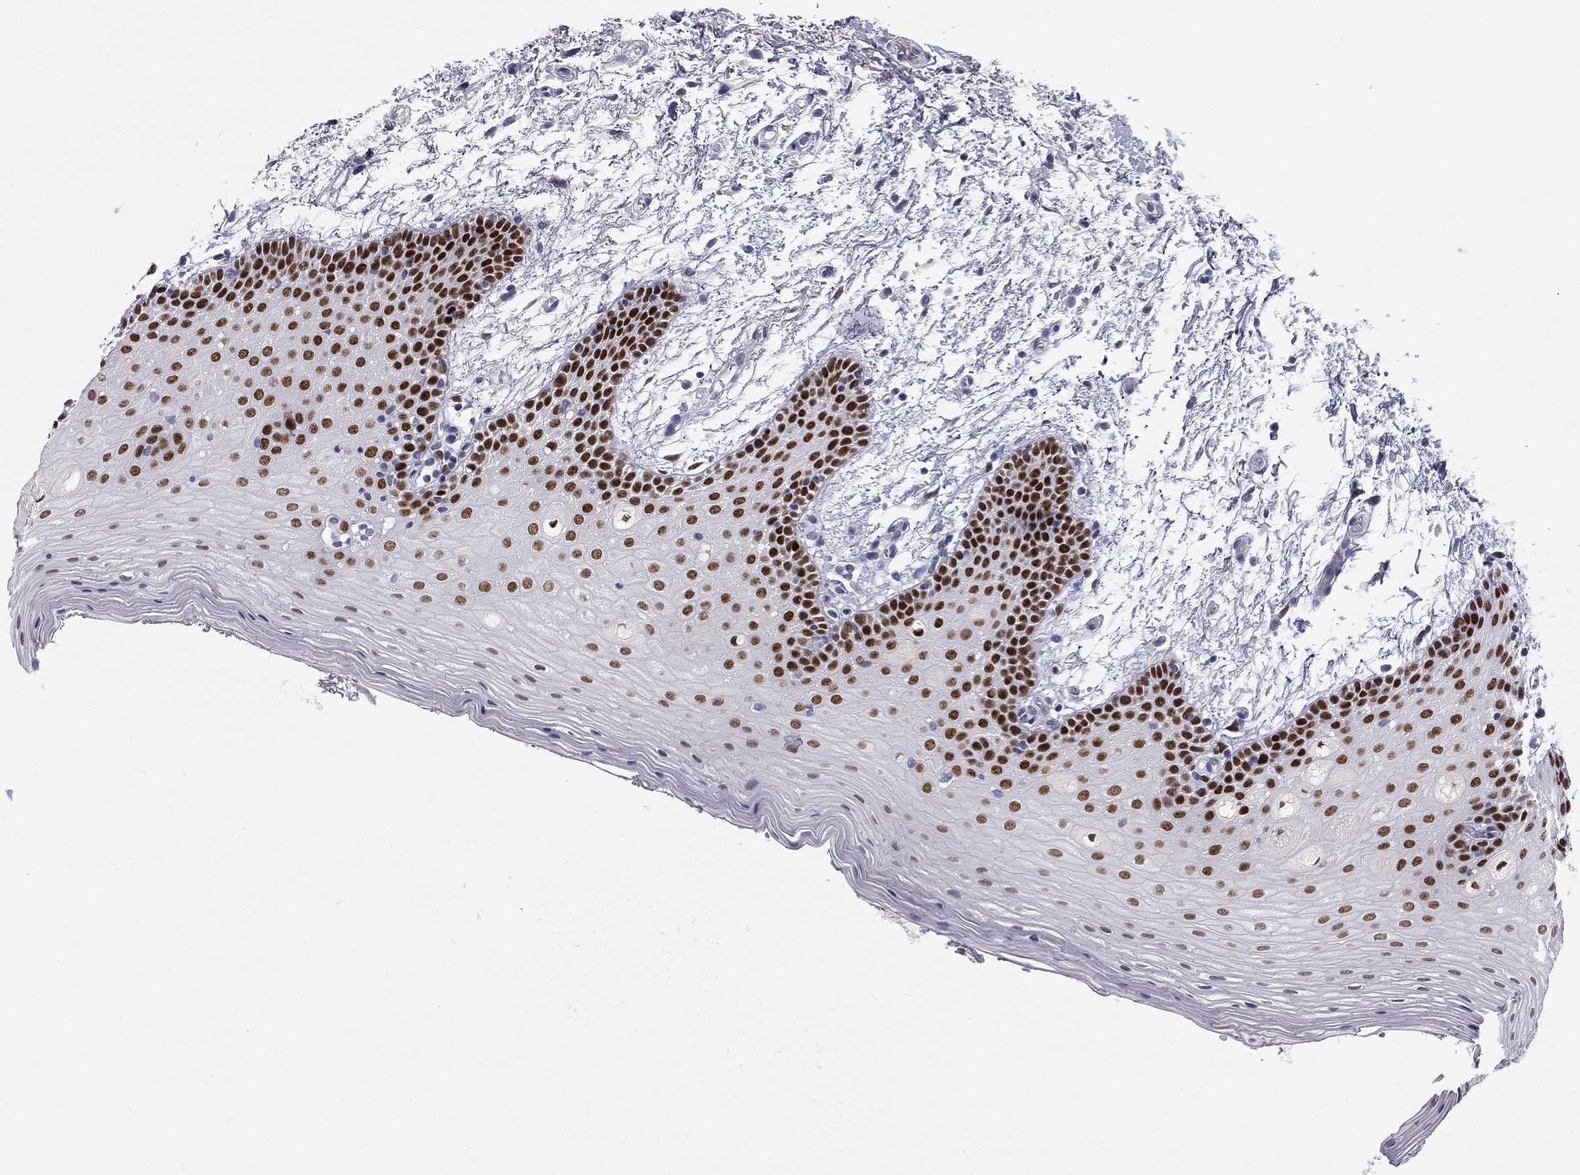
{"staining": {"intensity": "strong", "quantity": ">75%", "location": "nuclear"}, "tissue": "oral mucosa", "cell_type": "Squamous epithelial cells", "image_type": "normal", "snomed": [{"axis": "morphology", "description": "Normal tissue, NOS"}, {"axis": "topography", "description": "Oral tissue"}, {"axis": "topography", "description": "Tounge, NOS"}], "caption": "A photomicrograph of human oral mucosa stained for a protein reveals strong nuclear brown staining in squamous epithelial cells.", "gene": "TFAP2B", "patient": {"sex": "female", "age": 86}}